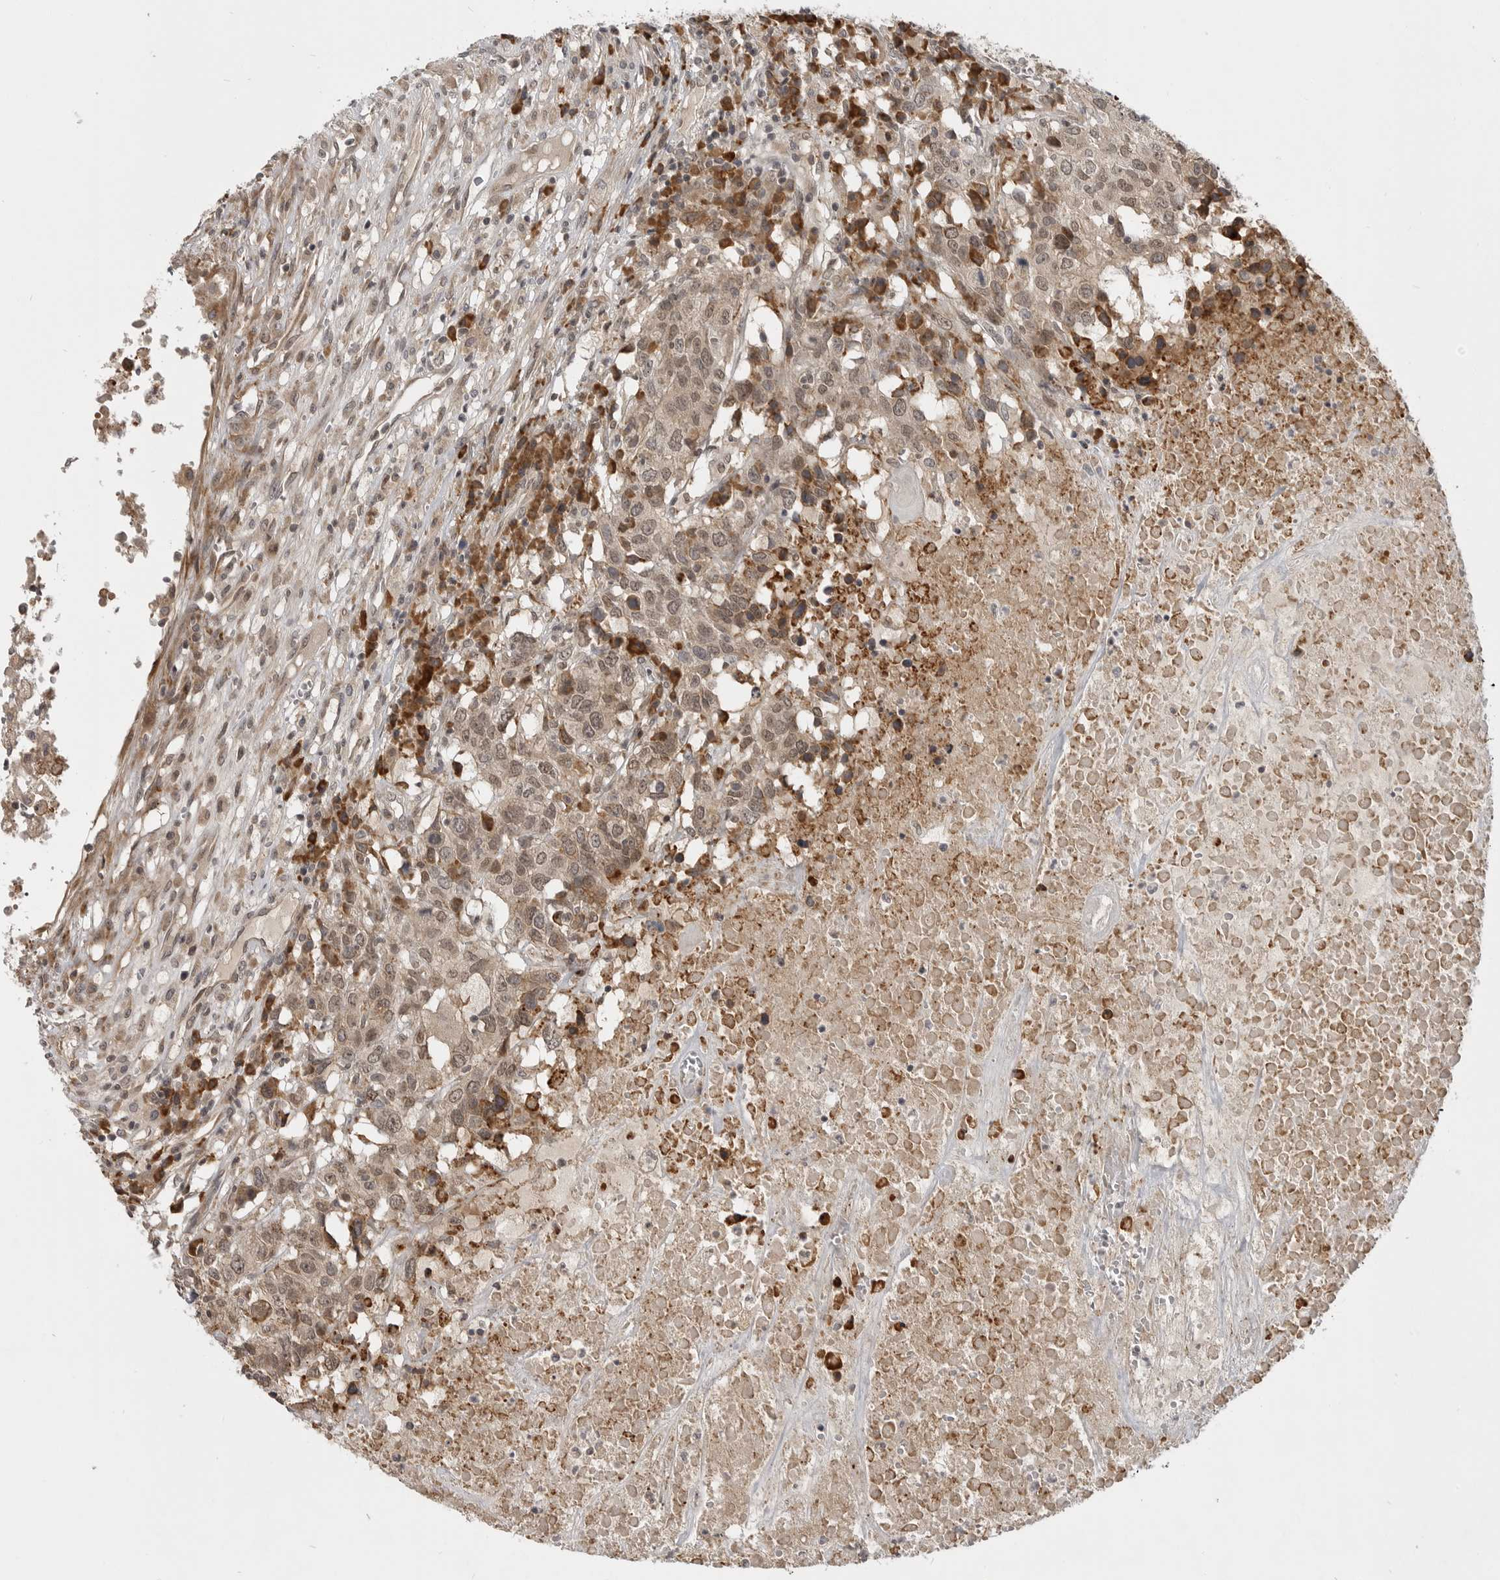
{"staining": {"intensity": "weak", "quantity": ">75%", "location": "cytoplasmic/membranous,nuclear"}, "tissue": "head and neck cancer", "cell_type": "Tumor cells", "image_type": "cancer", "snomed": [{"axis": "morphology", "description": "Squamous cell carcinoma, NOS"}, {"axis": "topography", "description": "Head-Neck"}], "caption": "This is a histology image of immunohistochemistry staining of head and neck squamous cell carcinoma, which shows weak staining in the cytoplasmic/membranous and nuclear of tumor cells.", "gene": "CEP295NL", "patient": {"sex": "male", "age": 66}}